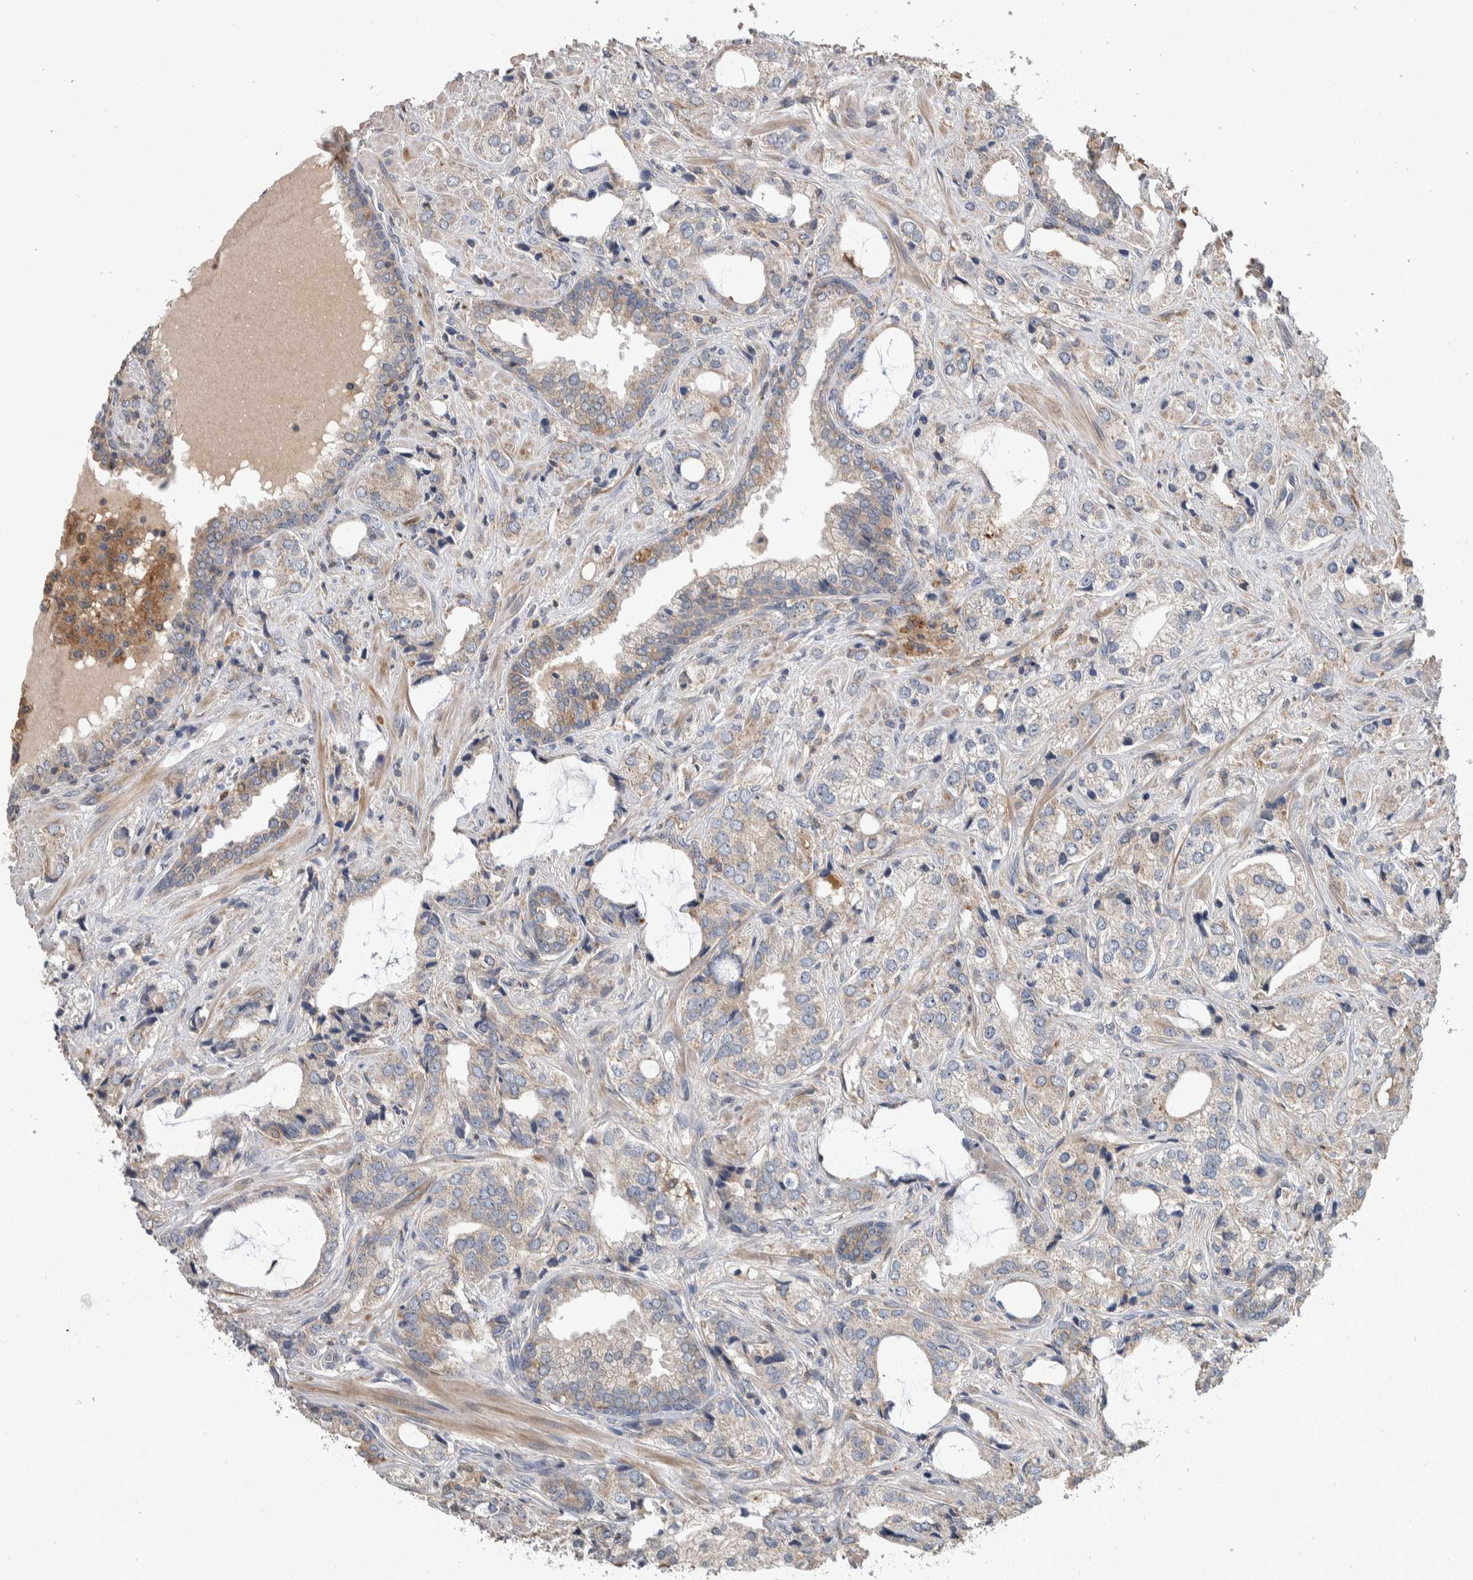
{"staining": {"intensity": "weak", "quantity": "<25%", "location": "cytoplasmic/membranous"}, "tissue": "prostate cancer", "cell_type": "Tumor cells", "image_type": "cancer", "snomed": [{"axis": "morphology", "description": "Adenocarcinoma, High grade"}, {"axis": "topography", "description": "Prostate"}], "caption": "Human adenocarcinoma (high-grade) (prostate) stained for a protein using immunohistochemistry reveals no positivity in tumor cells.", "gene": "SDCBP", "patient": {"sex": "male", "age": 66}}